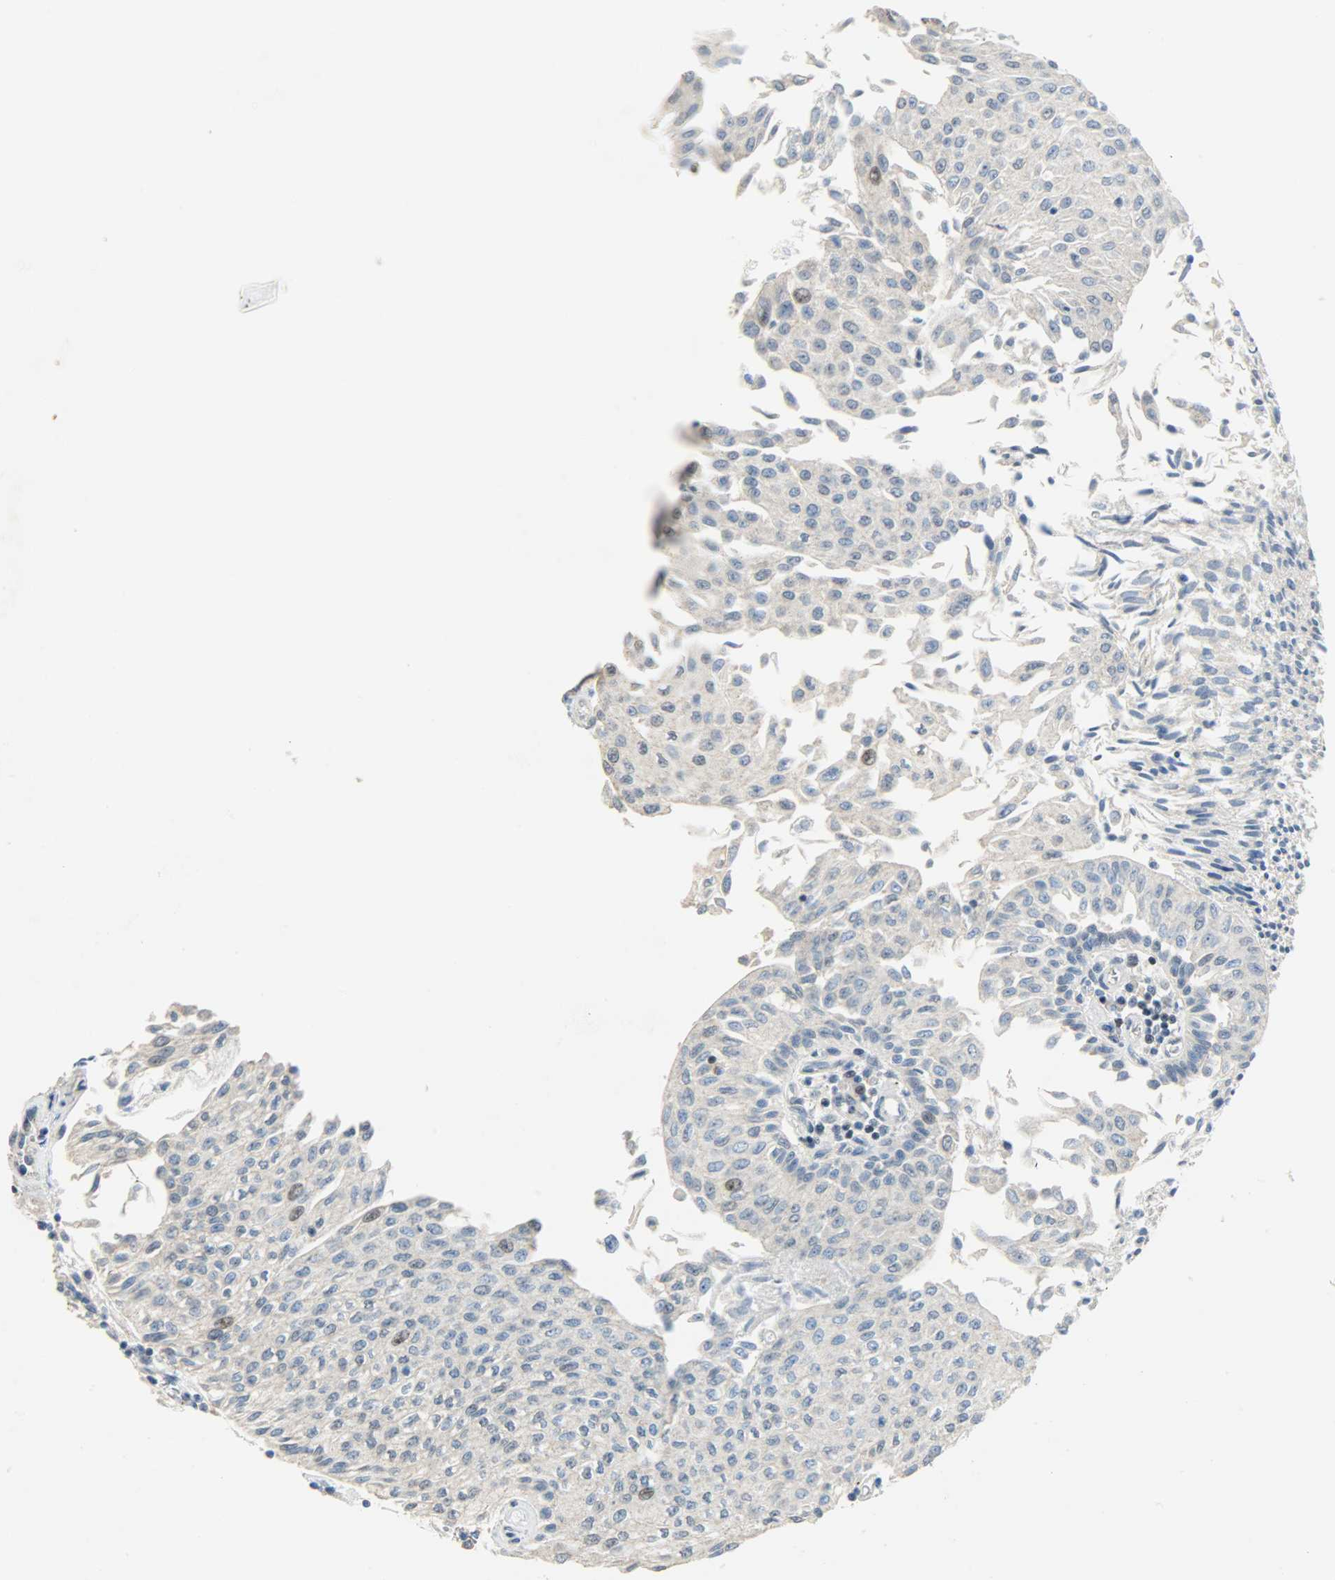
{"staining": {"intensity": "negative", "quantity": "none", "location": "none"}, "tissue": "urothelial cancer", "cell_type": "Tumor cells", "image_type": "cancer", "snomed": [{"axis": "morphology", "description": "Urothelial carcinoma, Low grade"}, {"axis": "topography", "description": "Urinary bladder"}], "caption": "Immunohistochemistry (IHC) image of human urothelial cancer stained for a protein (brown), which shows no staining in tumor cells.", "gene": "GIT2", "patient": {"sex": "male", "age": 86}}